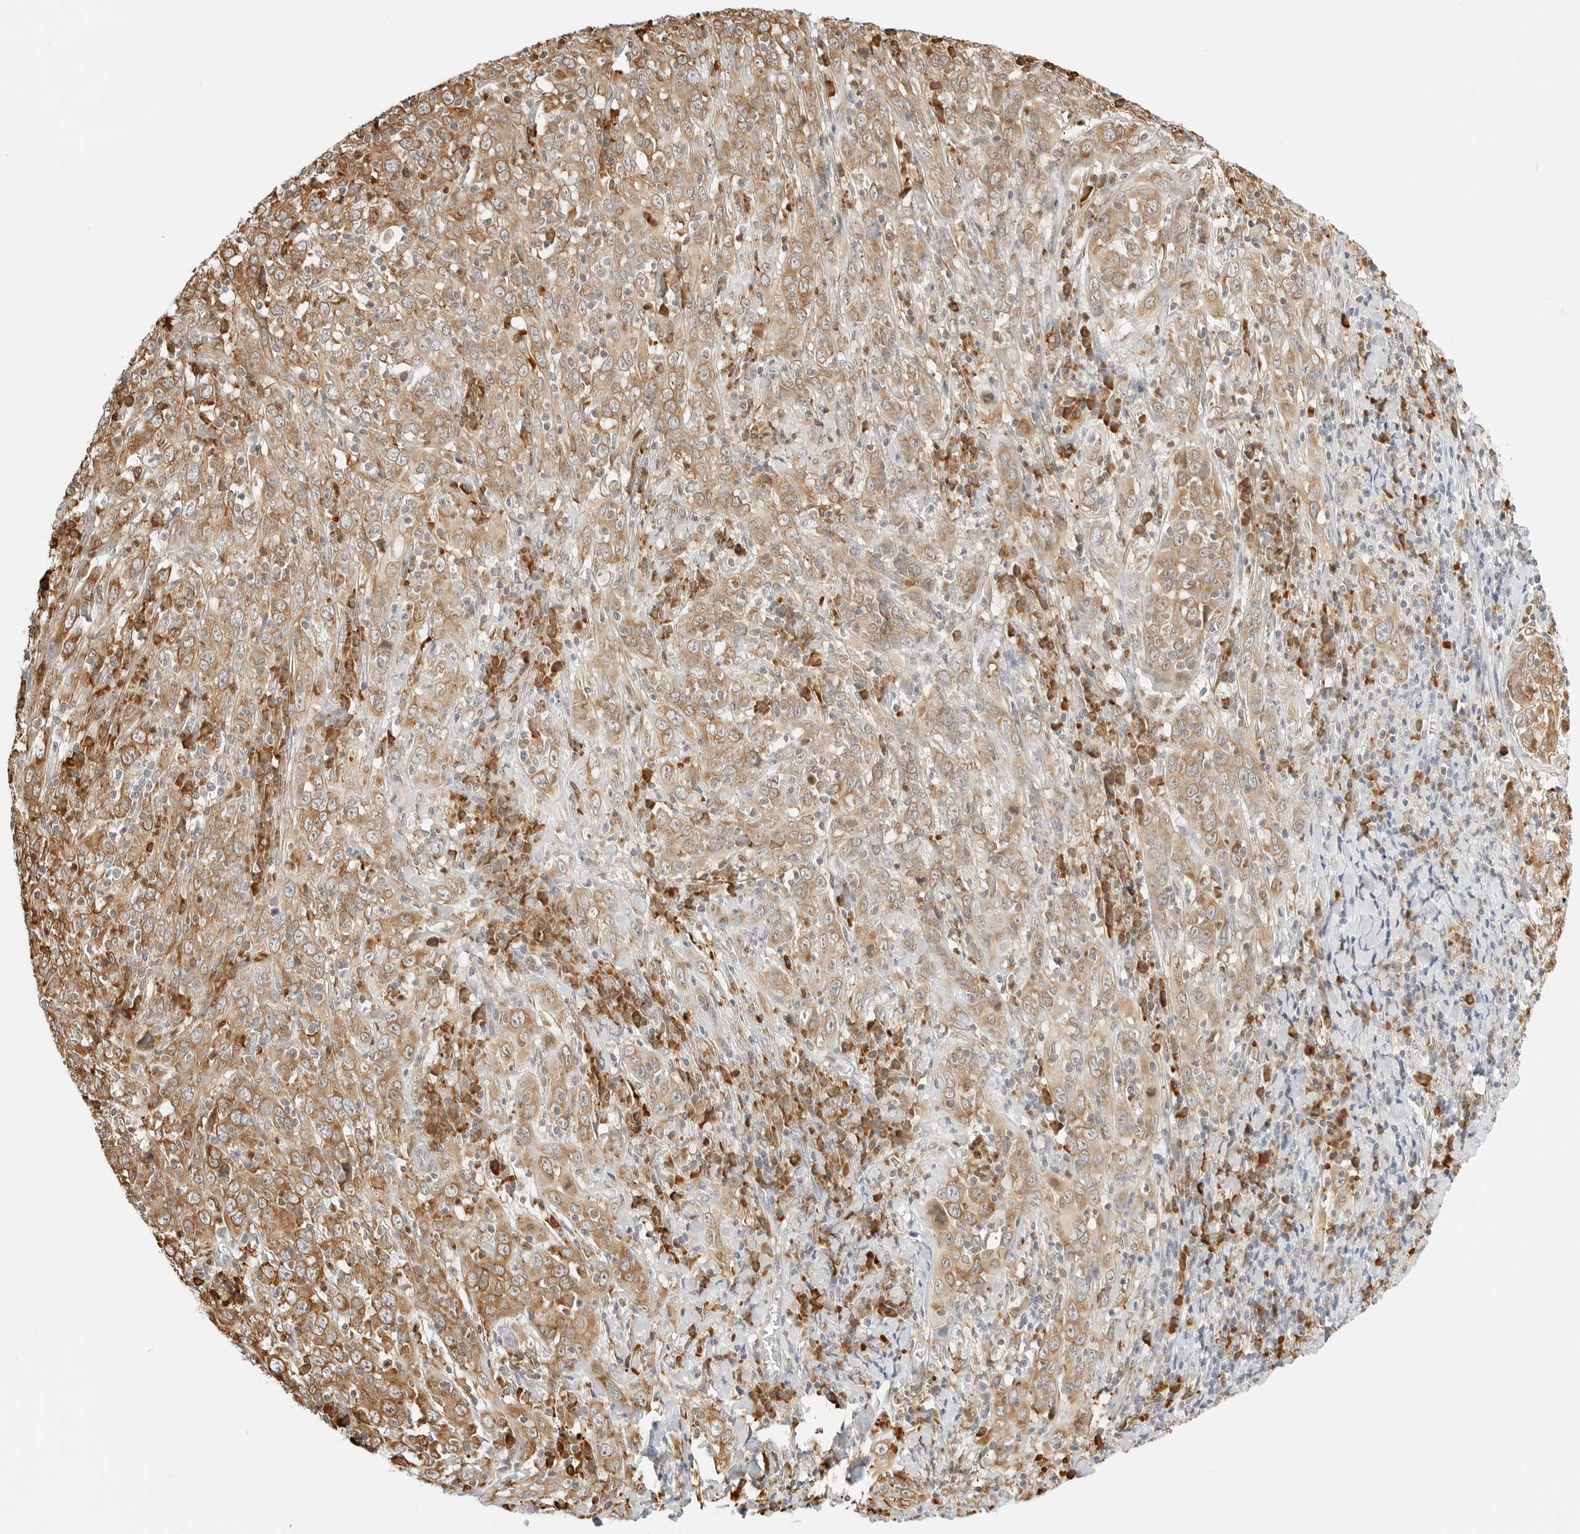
{"staining": {"intensity": "weak", "quantity": ">75%", "location": "cytoplasmic/membranous"}, "tissue": "cervical cancer", "cell_type": "Tumor cells", "image_type": "cancer", "snomed": [{"axis": "morphology", "description": "Squamous cell carcinoma, NOS"}, {"axis": "topography", "description": "Cervix"}], "caption": "Immunohistochemical staining of cervical cancer displays low levels of weak cytoplasmic/membranous positivity in approximately >75% of tumor cells.", "gene": "THEM4", "patient": {"sex": "female", "age": 46}}